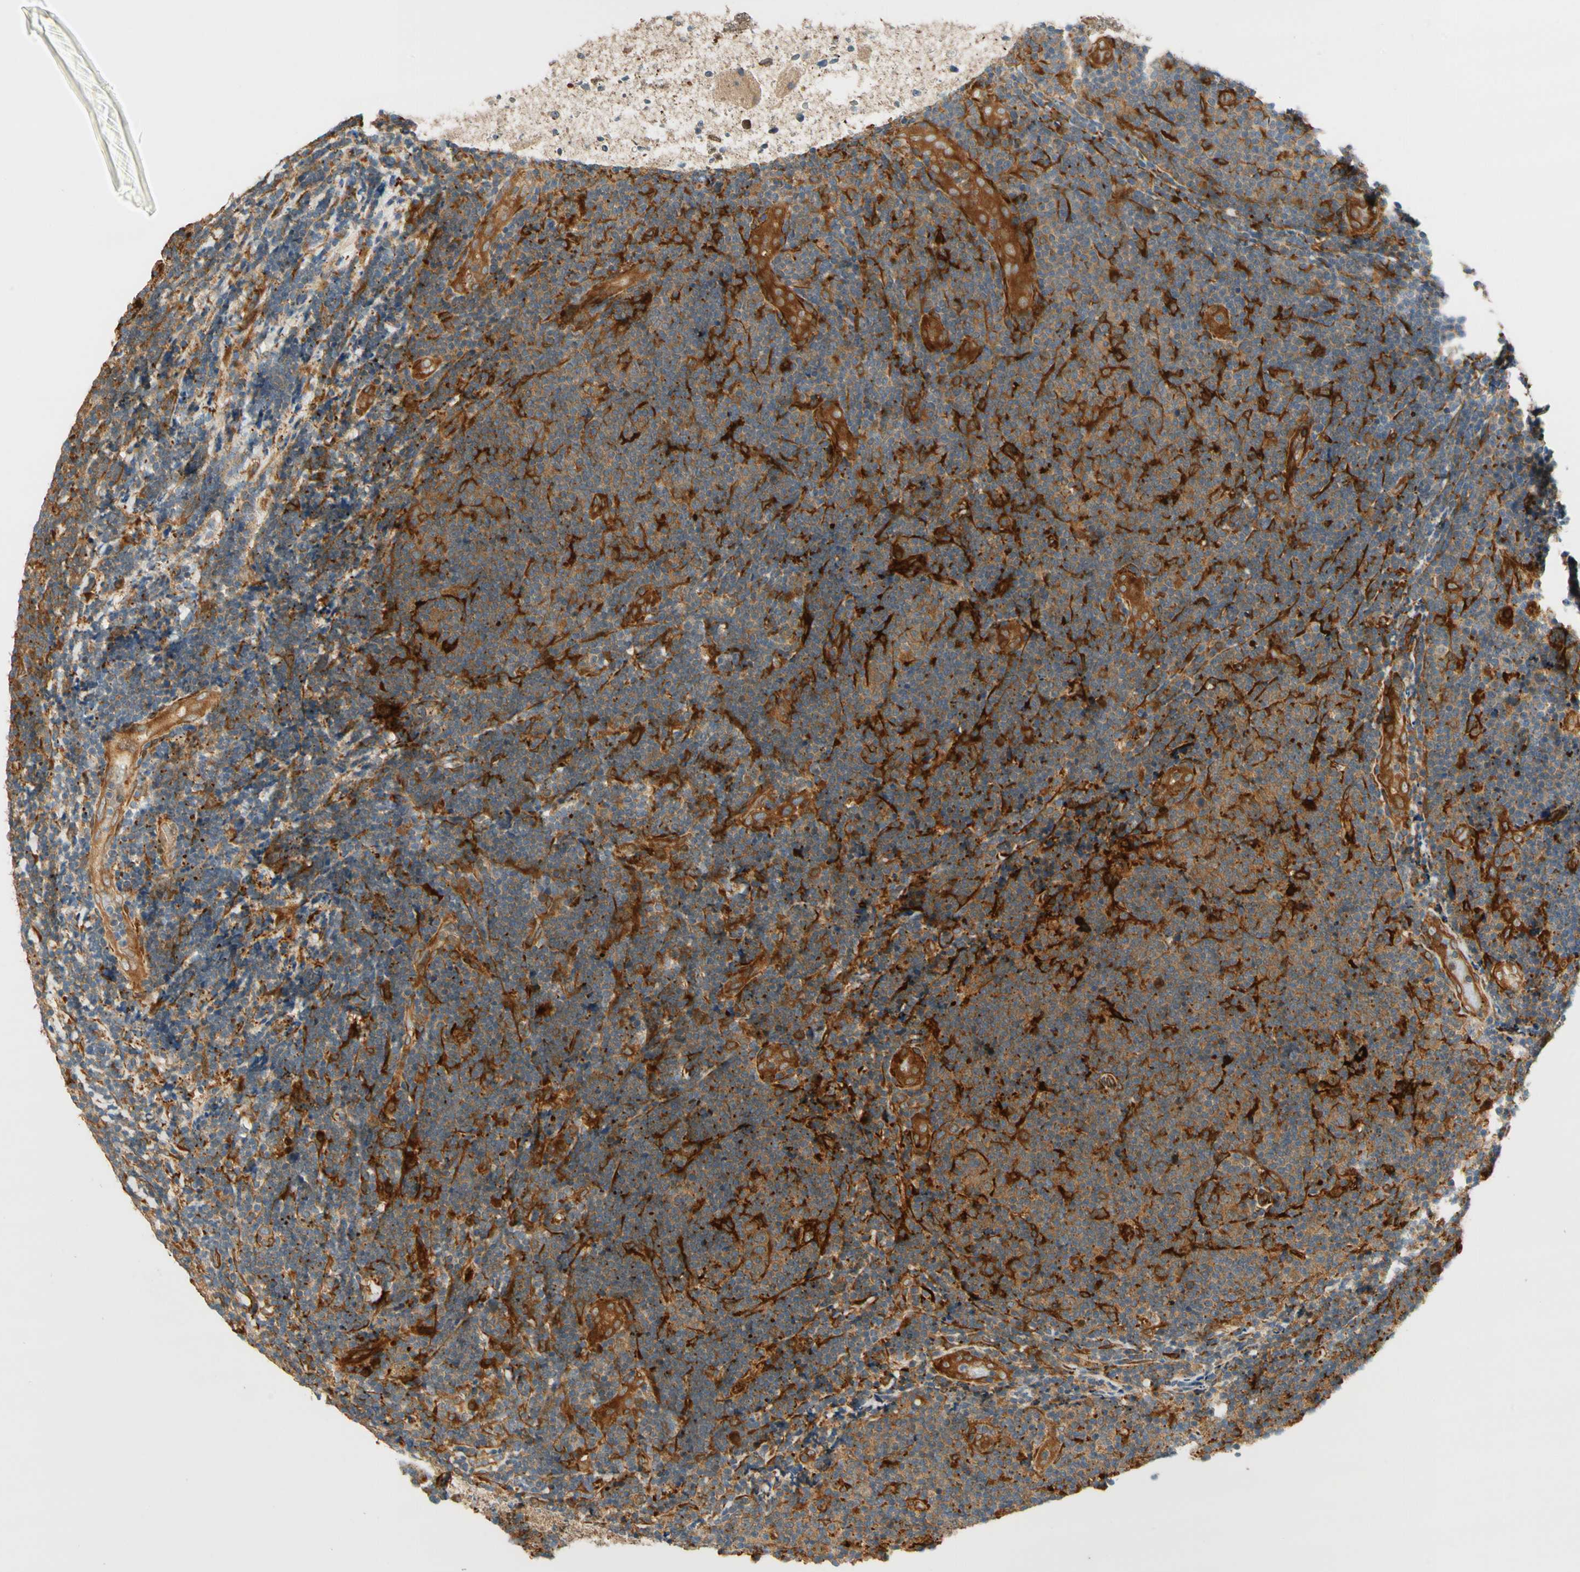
{"staining": {"intensity": "moderate", "quantity": ">75%", "location": "cytoplasmic/membranous"}, "tissue": "lymphoma", "cell_type": "Tumor cells", "image_type": "cancer", "snomed": [{"axis": "morphology", "description": "Malignant lymphoma, non-Hodgkin's type, Low grade"}, {"axis": "topography", "description": "Lymph node"}], "caption": "This is an image of immunohistochemistry (IHC) staining of lymphoma, which shows moderate positivity in the cytoplasmic/membranous of tumor cells.", "gene": "PARP14", "patient": {"sex": "male", "age": 83}}